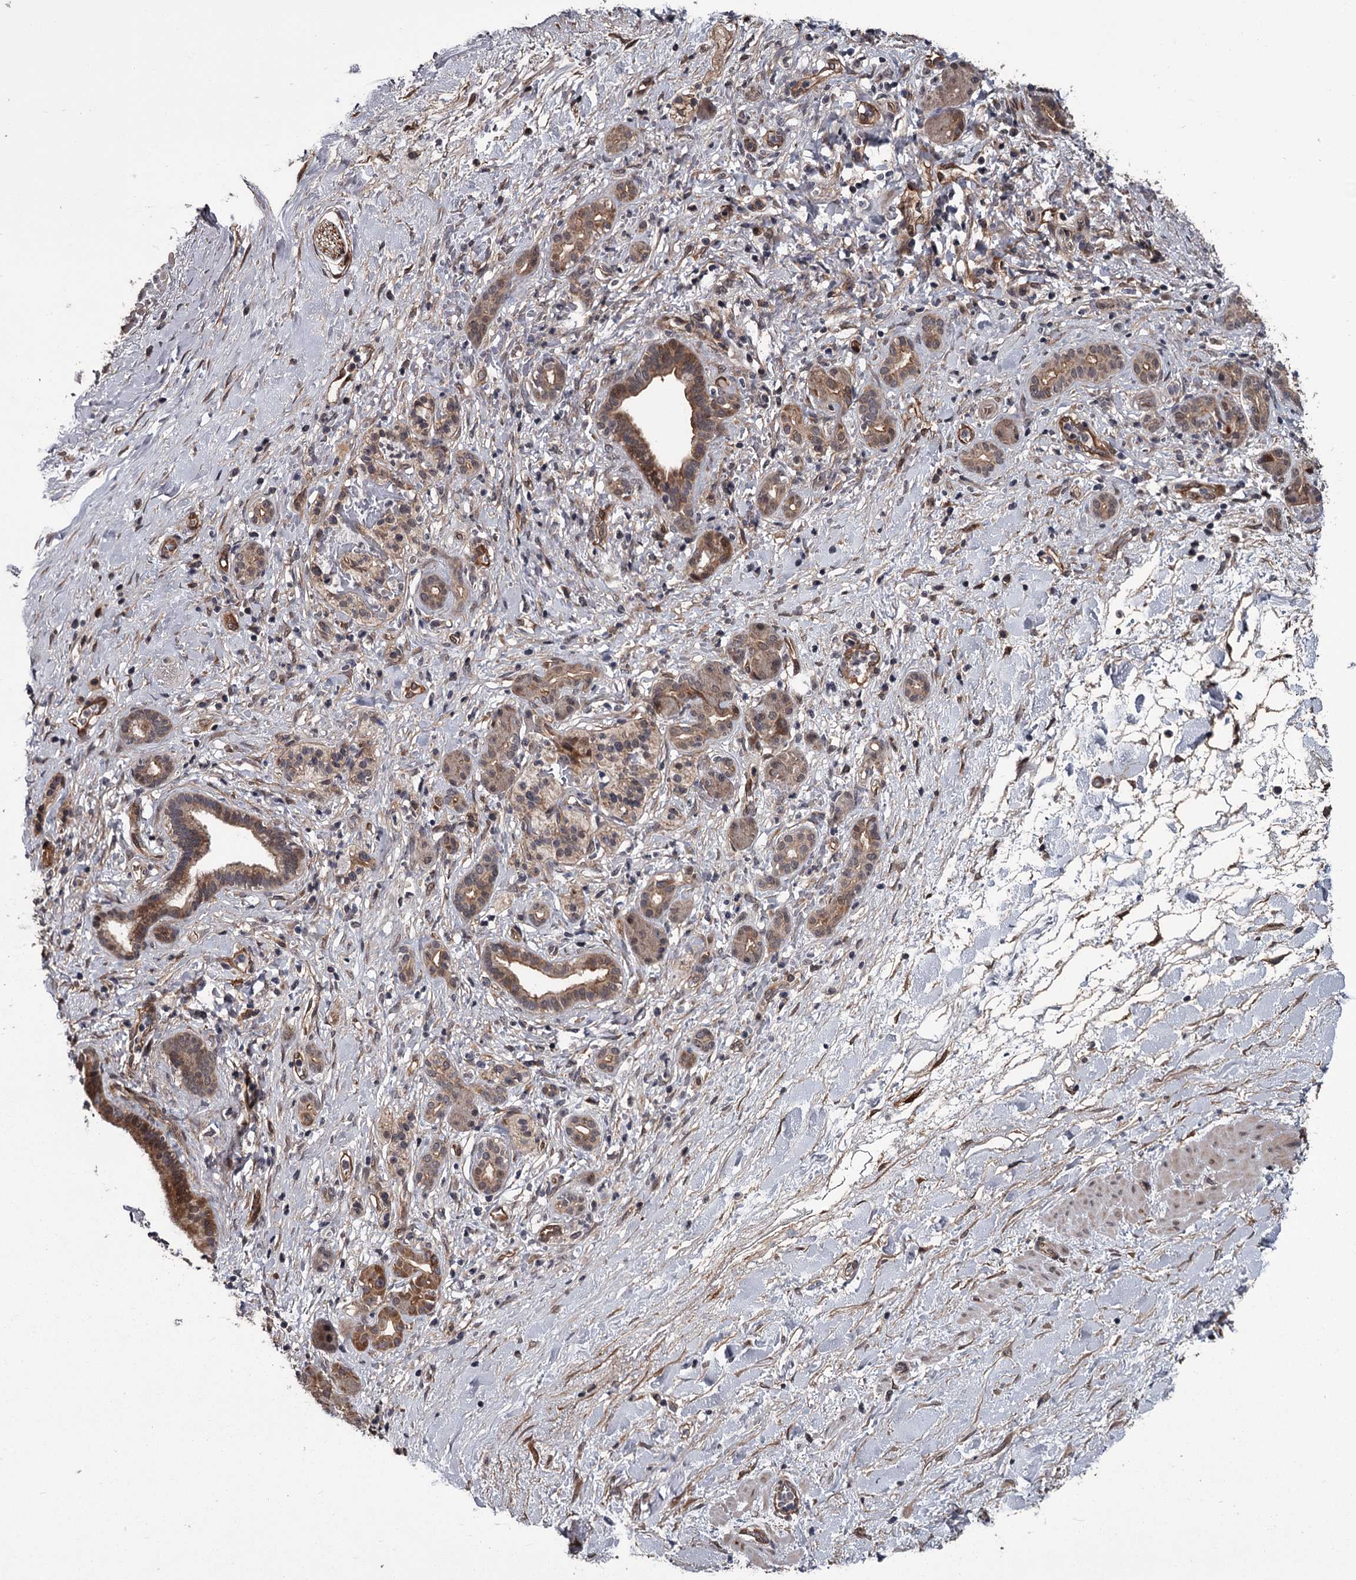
{"staining": {"intensity": "weak", "quantity": ">75%", "location": "cytoplasmic/membranous"}, "tissue": "pancreatic cancer", "cell_type": "Tumor cells", "image_type": "cancer", "snomed": [{"axis": "morphology", "description": "Normal tissue, NOS"}, {"axis": "morphology", "description": "Adenocarcinoma, NOS"}, {"axis": "topography", "description": "Pancreas"}, {"axis": "topography", "description": "Peripheral nerve tissue"}], "caption": "This is a histology image of immunohistochemistry staining of pancreatic cancer, which shows weak staining in the cytoplasmic/membranous of tumor cells.", "gene": "CDC42EP2", "patient": {"sex": "female", "age": 77}}